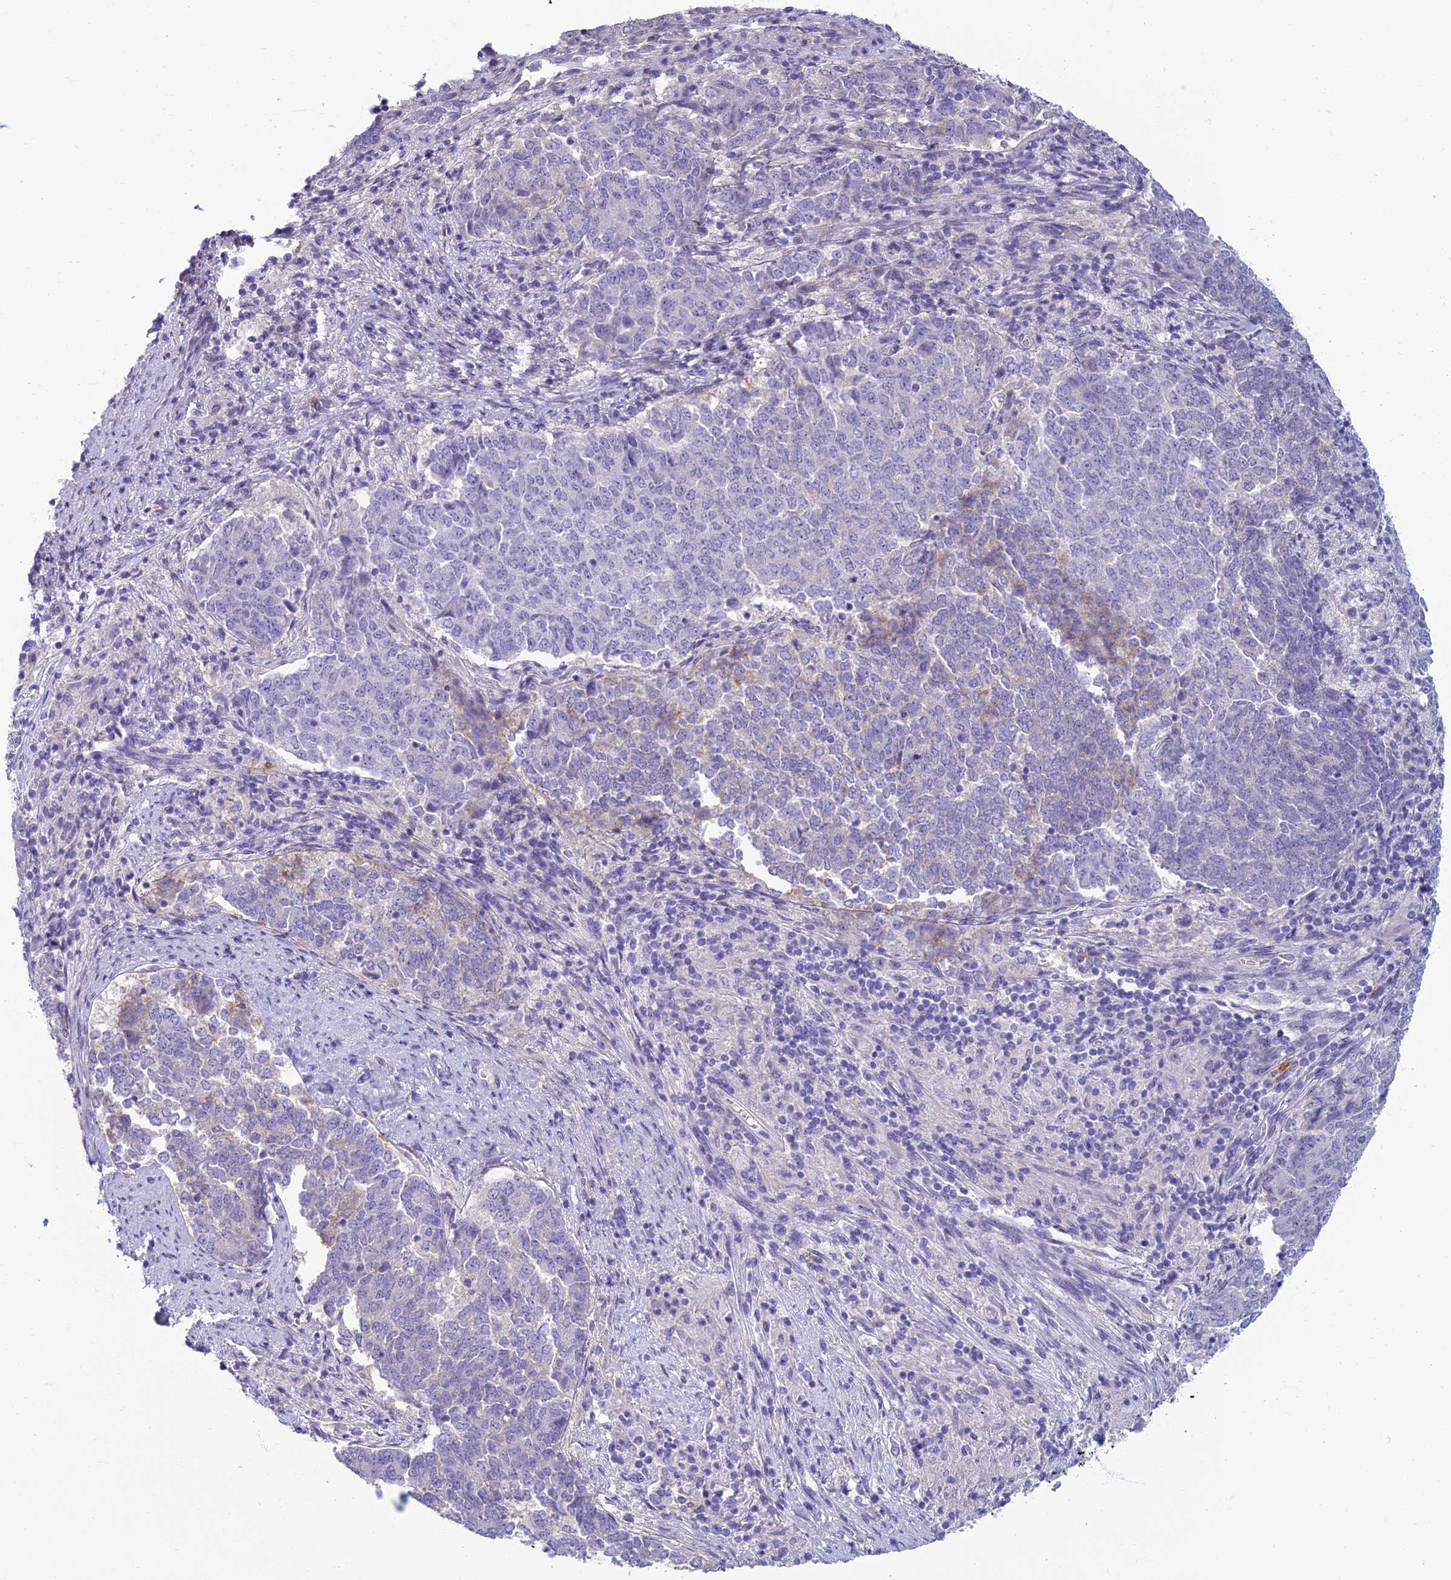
{"staining": {"intensity": "negative", "quantity": "none", "location": "none"}, "tissue": "endometrial cancer", "cell_type": "Tumor cells", "image_type": "cancer", "snomed": [{"axis": "morphology", "description": "Adenocarcinoma, NOS"}, {"axis": "topography", "description": "Endometrium"}], "caption": "High power microscopy image of an immunohistochemistry image of endometrial cancer, revealing no significant expression in tumor cells. (DAB immunohistochemistry (IHC), high magnification).", "gene": "NEURL1", "patient": {"sex": "female", "age": 80}}